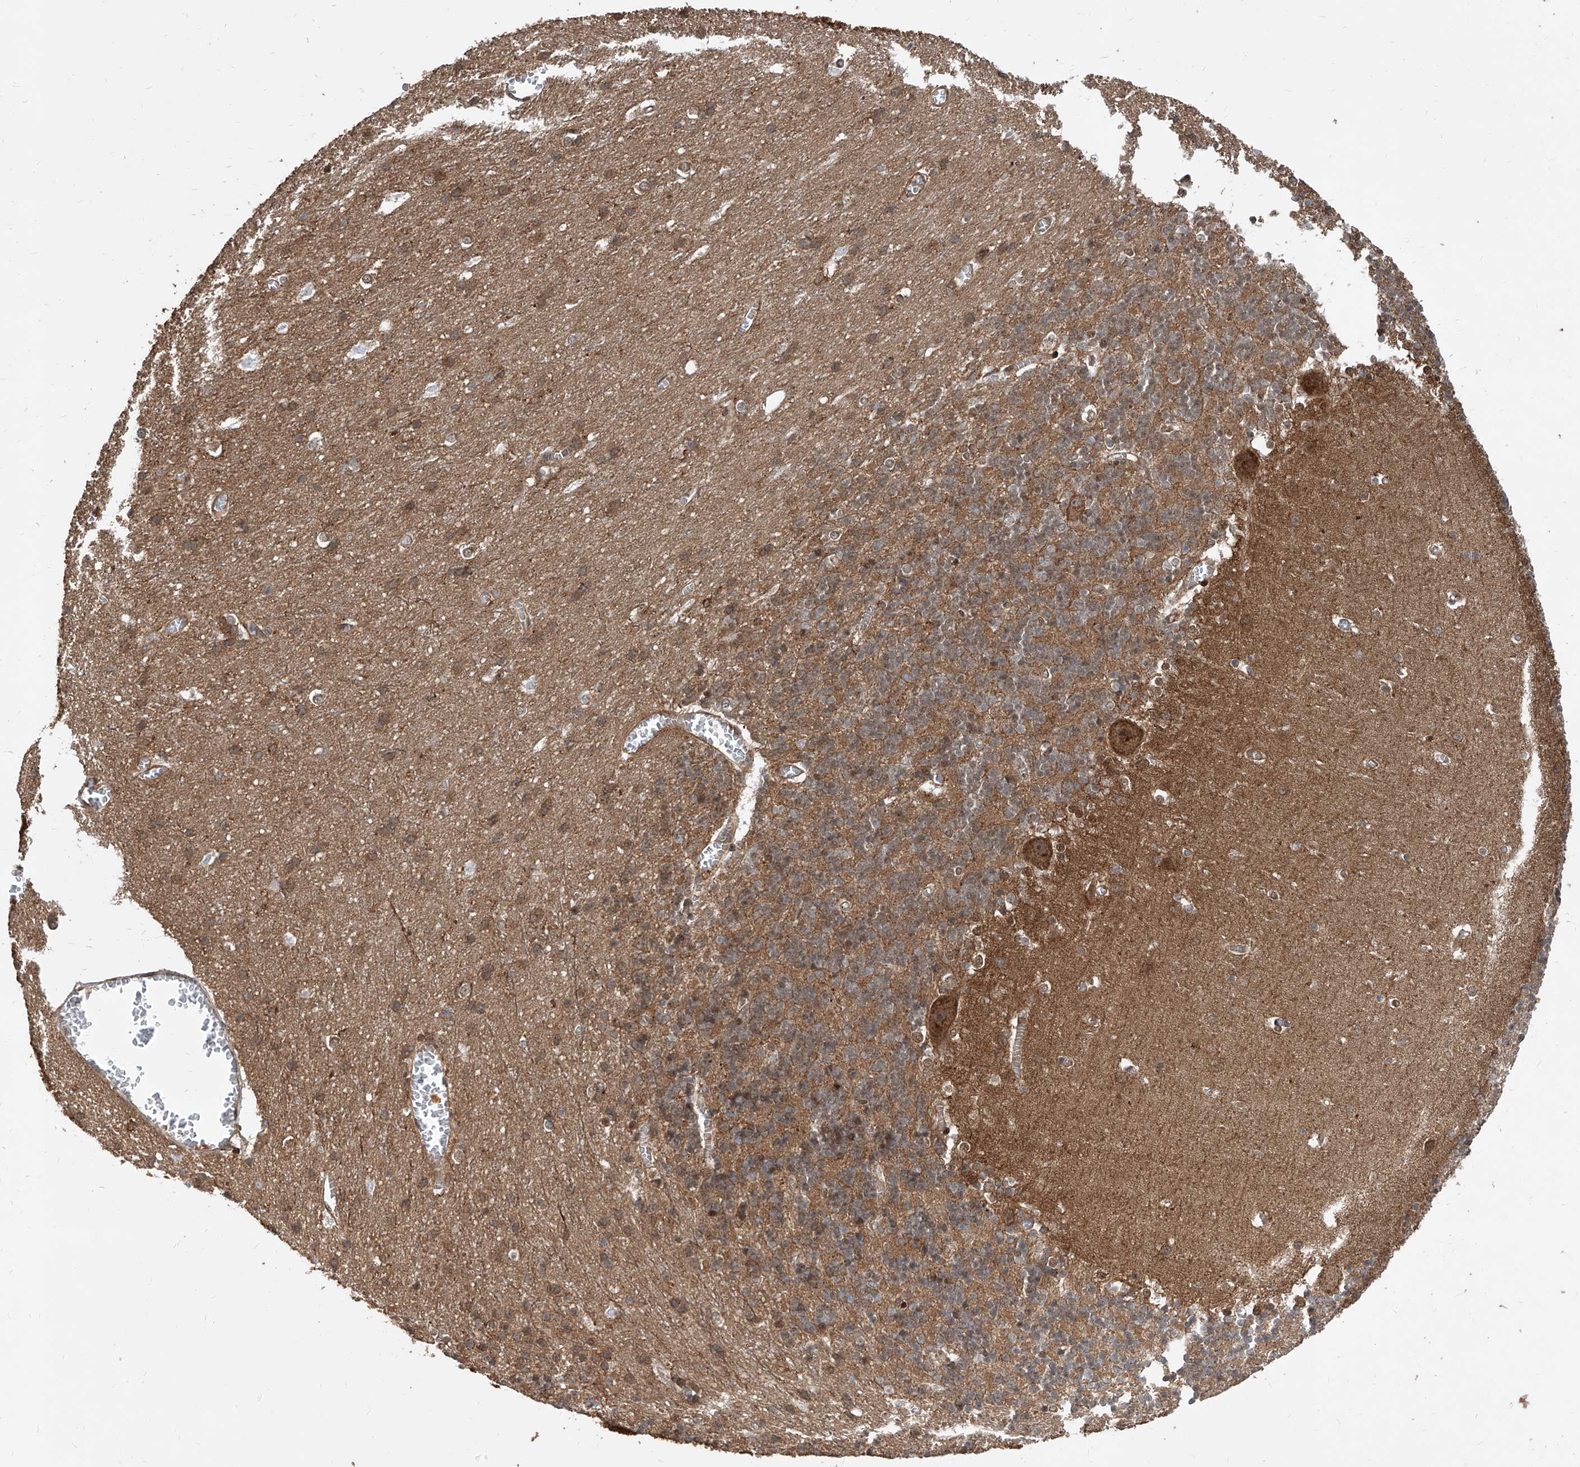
{"staining": {"intensity": "moderate", "quantity": "25%-75%", "location": "cytoplasmic/membranous,nuclear"}, "tissue": "cerebellum", "cell_type": "Cells in granular layer", "image_type": "normal", "snomed": [{"axis": "morphology", "description": "Normal tissue, NOS"}, {"axis": "topography", "description": "Cerebellum"}], "caption": "Cerebellum stained with IHC exhibits moderate cytoplasmic/membranous,nuclear positivity in about 25%-75% of cells in granular layer.", "gene": "MAGED2", "patient": {"sex": "male", "age": 37}}